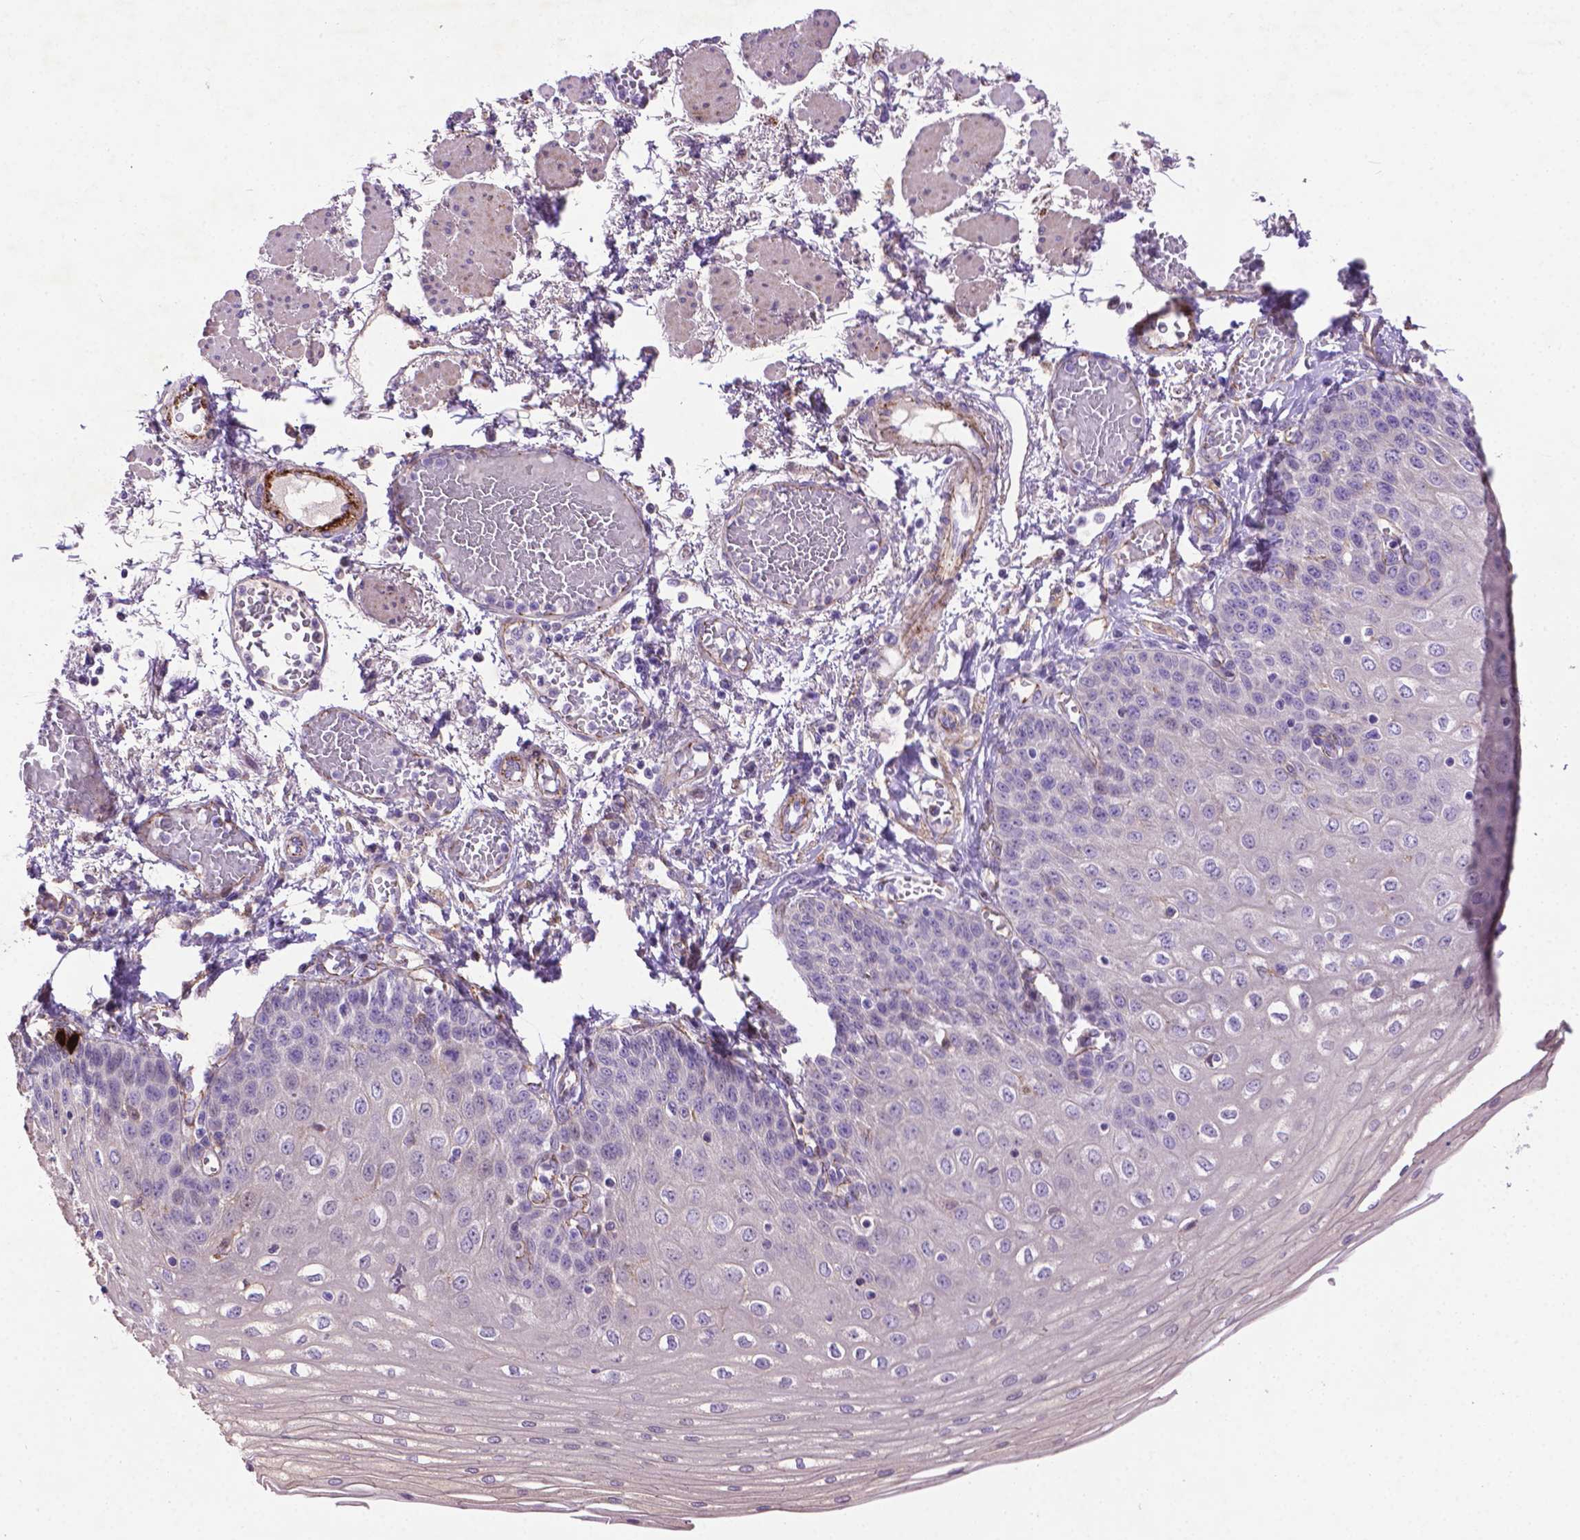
{"staining": {"intensity": "negative", "quantity": "none", "location": "none"}, "tissue": "esophagus", "cell_type": "Squamous epithelial cells", "image_type": "normal", "snomed": [{"axis": "morphology", "description": "Normal tissue, NOS"}, {"axis": "morphology", "description": "Adenocarcinoma, NOS"}, {"axis": "topography", "description": "Esophagus"}], "caption": "This is a image of immunohistochemistry staining of normal esophagus, which shows no positivity in squamous epithelial cells. The staining is performed using DAB brown chromogen with nuclei counter-stained in using hematoxylin.", "gene": "CCER2", "patient": {"sex": "male", "age": 81}}